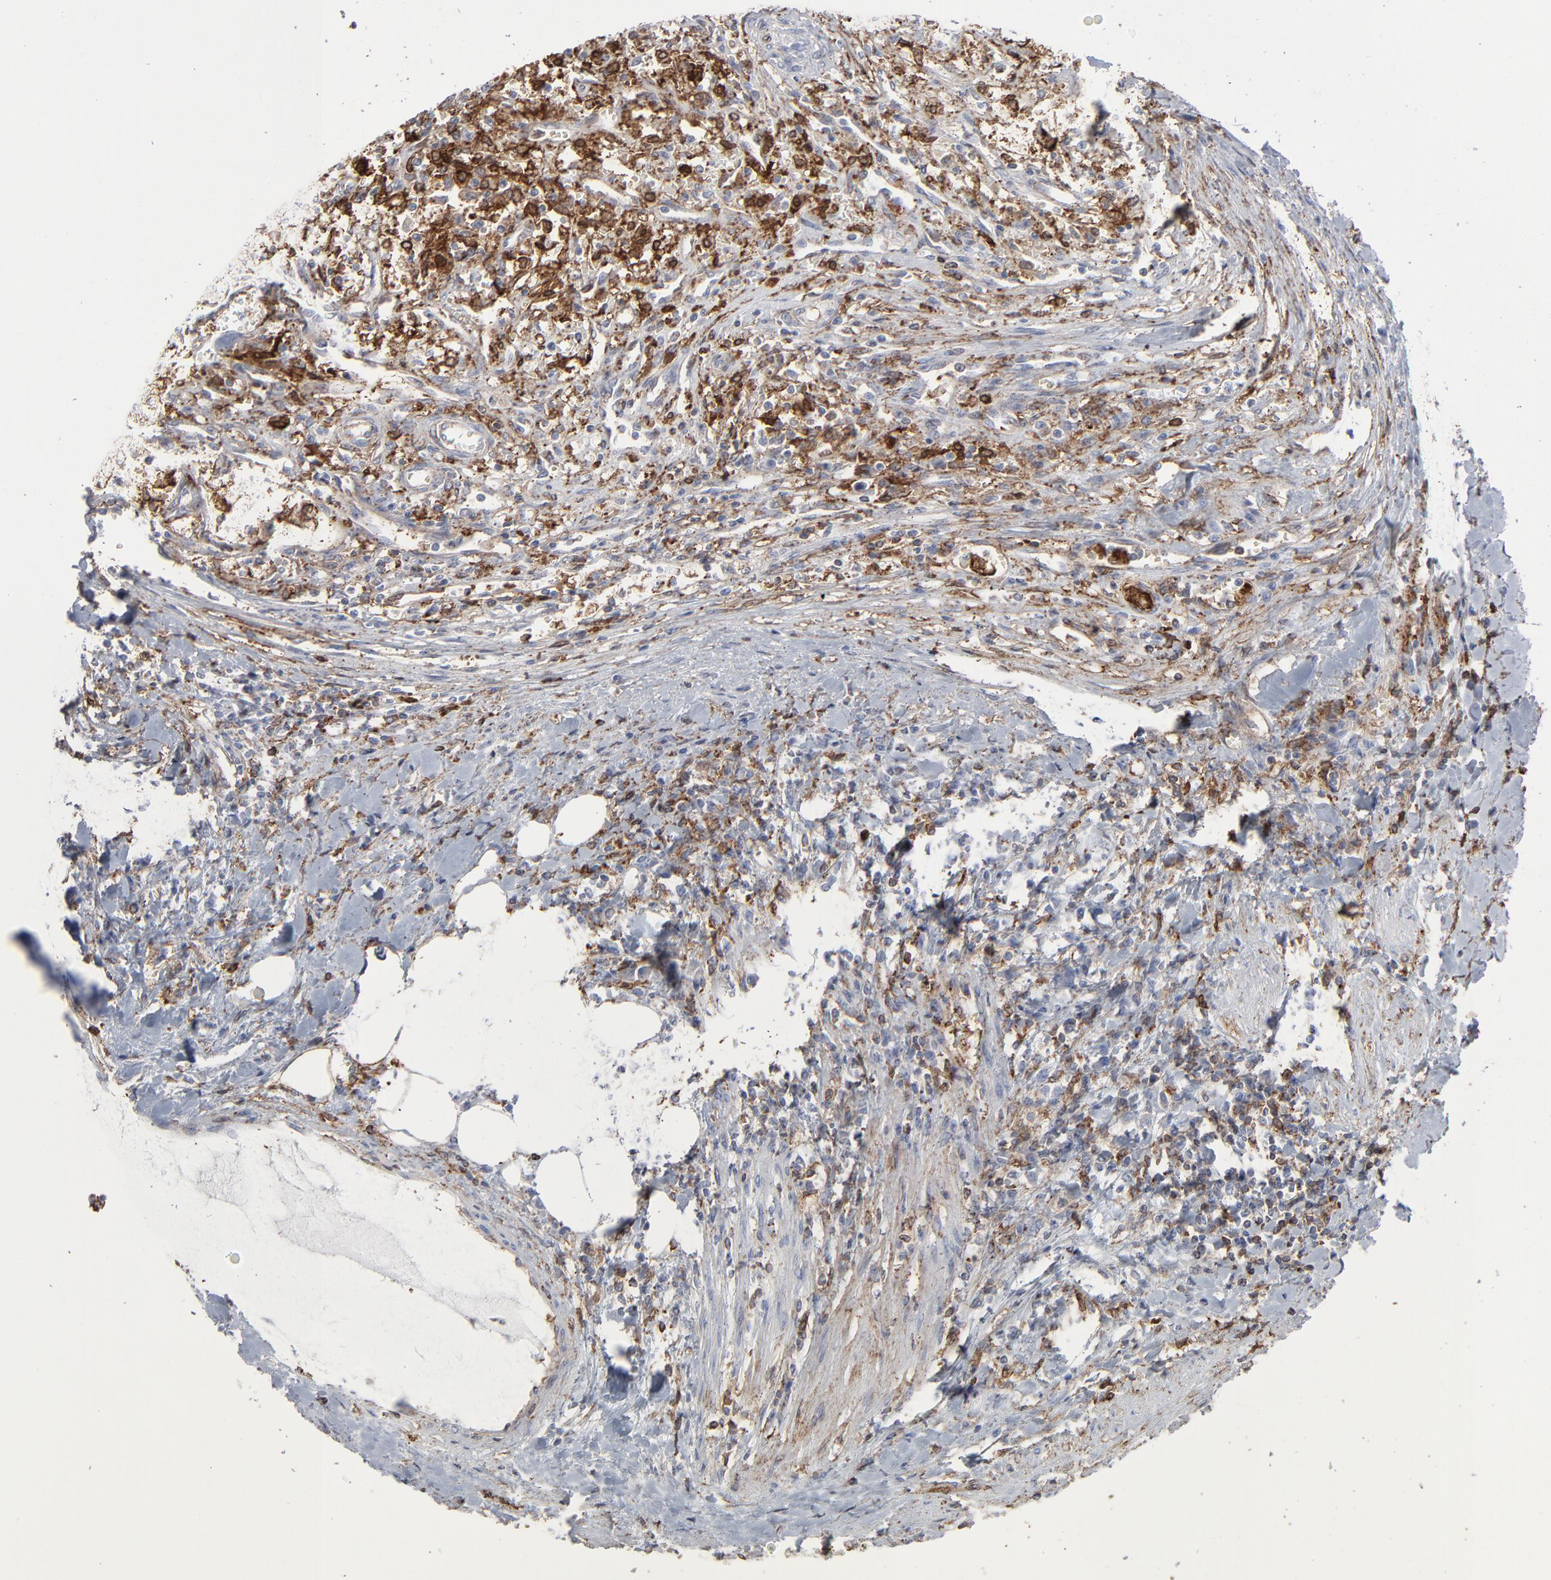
{"staining": {"intensity": "strong", "quantity": ">75%", "location": "cytoplasmic/membranous"}, "tissue": "renal cancer", "cell_type": "Tumor cells", "image_type": "cancer", "snomed": [{"axis": "morphology", "description": "Normal tissue, NOS"}, {"axis": "morphology", "description": "Adenocarcinoma, NOS"}, {"axis": "topography", "description": "Kidney"}], "caption": "Brown immunohistochemical staining in renal adenocarcinoma reveals strong cytoplasmic/membranous positivity in approximately >75% of tumor cells. Nuclei are stained in blue.", "gene": "ANXA5", "patient": {"sex": "male", "age": 71}}